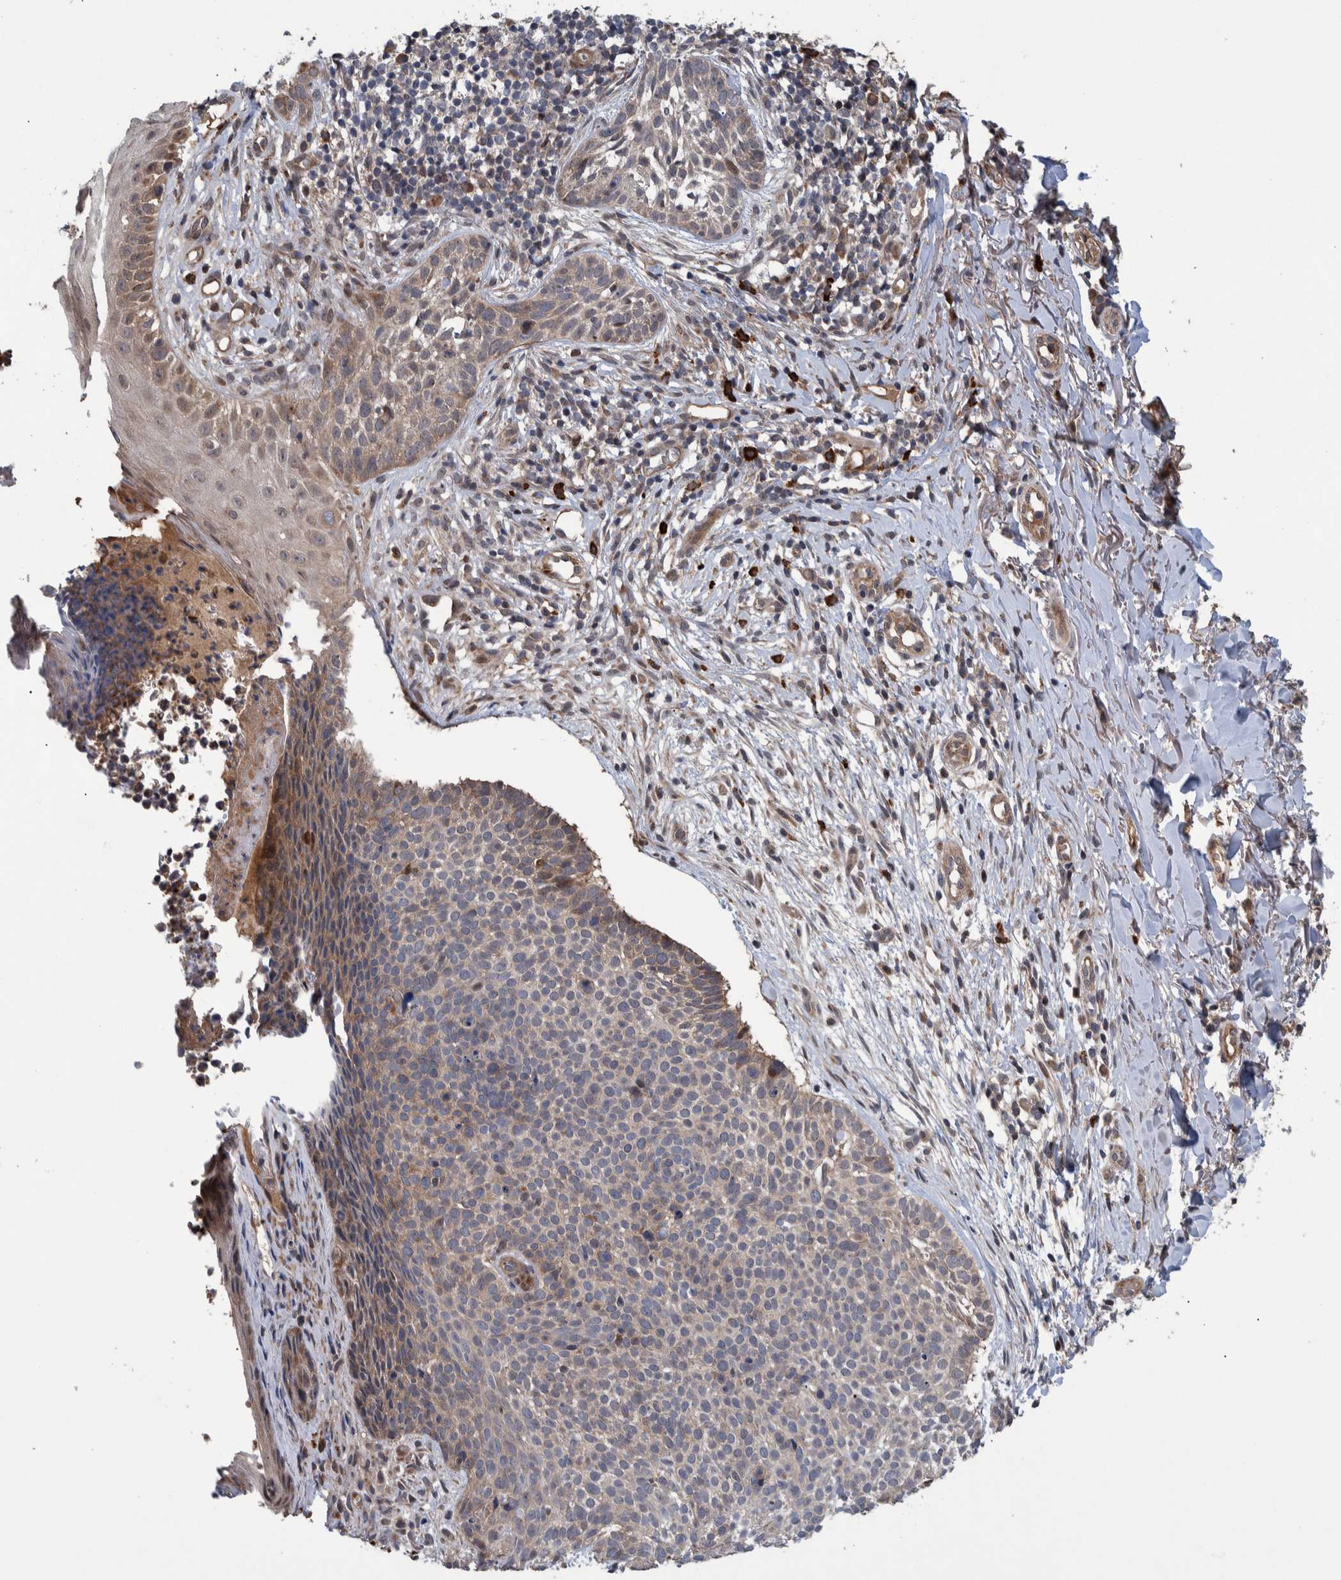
{"staining": {"intensity": "weak", "quantity": ">75%", "location": "cytoplasmic/membranous"}, "tissue": "skin cancer", "cell_type": "Tumor cells", "image_type": "cancer", "snomed": [{"axis": "morphology", "description": "Normal tissue, NOS"}, {"axis": "morphology", "description": "Basal cell carcinoma"}, {"axis": "topography", "description": "Skin"}], "caption": "Protein staining reveals weak cytoplasmic/membranous staining in about >75% of tumor cells in basal cell carcinoma (skin). The staining is performed using DAB (3,3'-diaminobenzidine) brown chromogen to label protein expression. The nuclei are counter-stained blue using hematoxylin.", "gene": "B3GNTL1", "patient": {"sex": "male", "age": 67}}